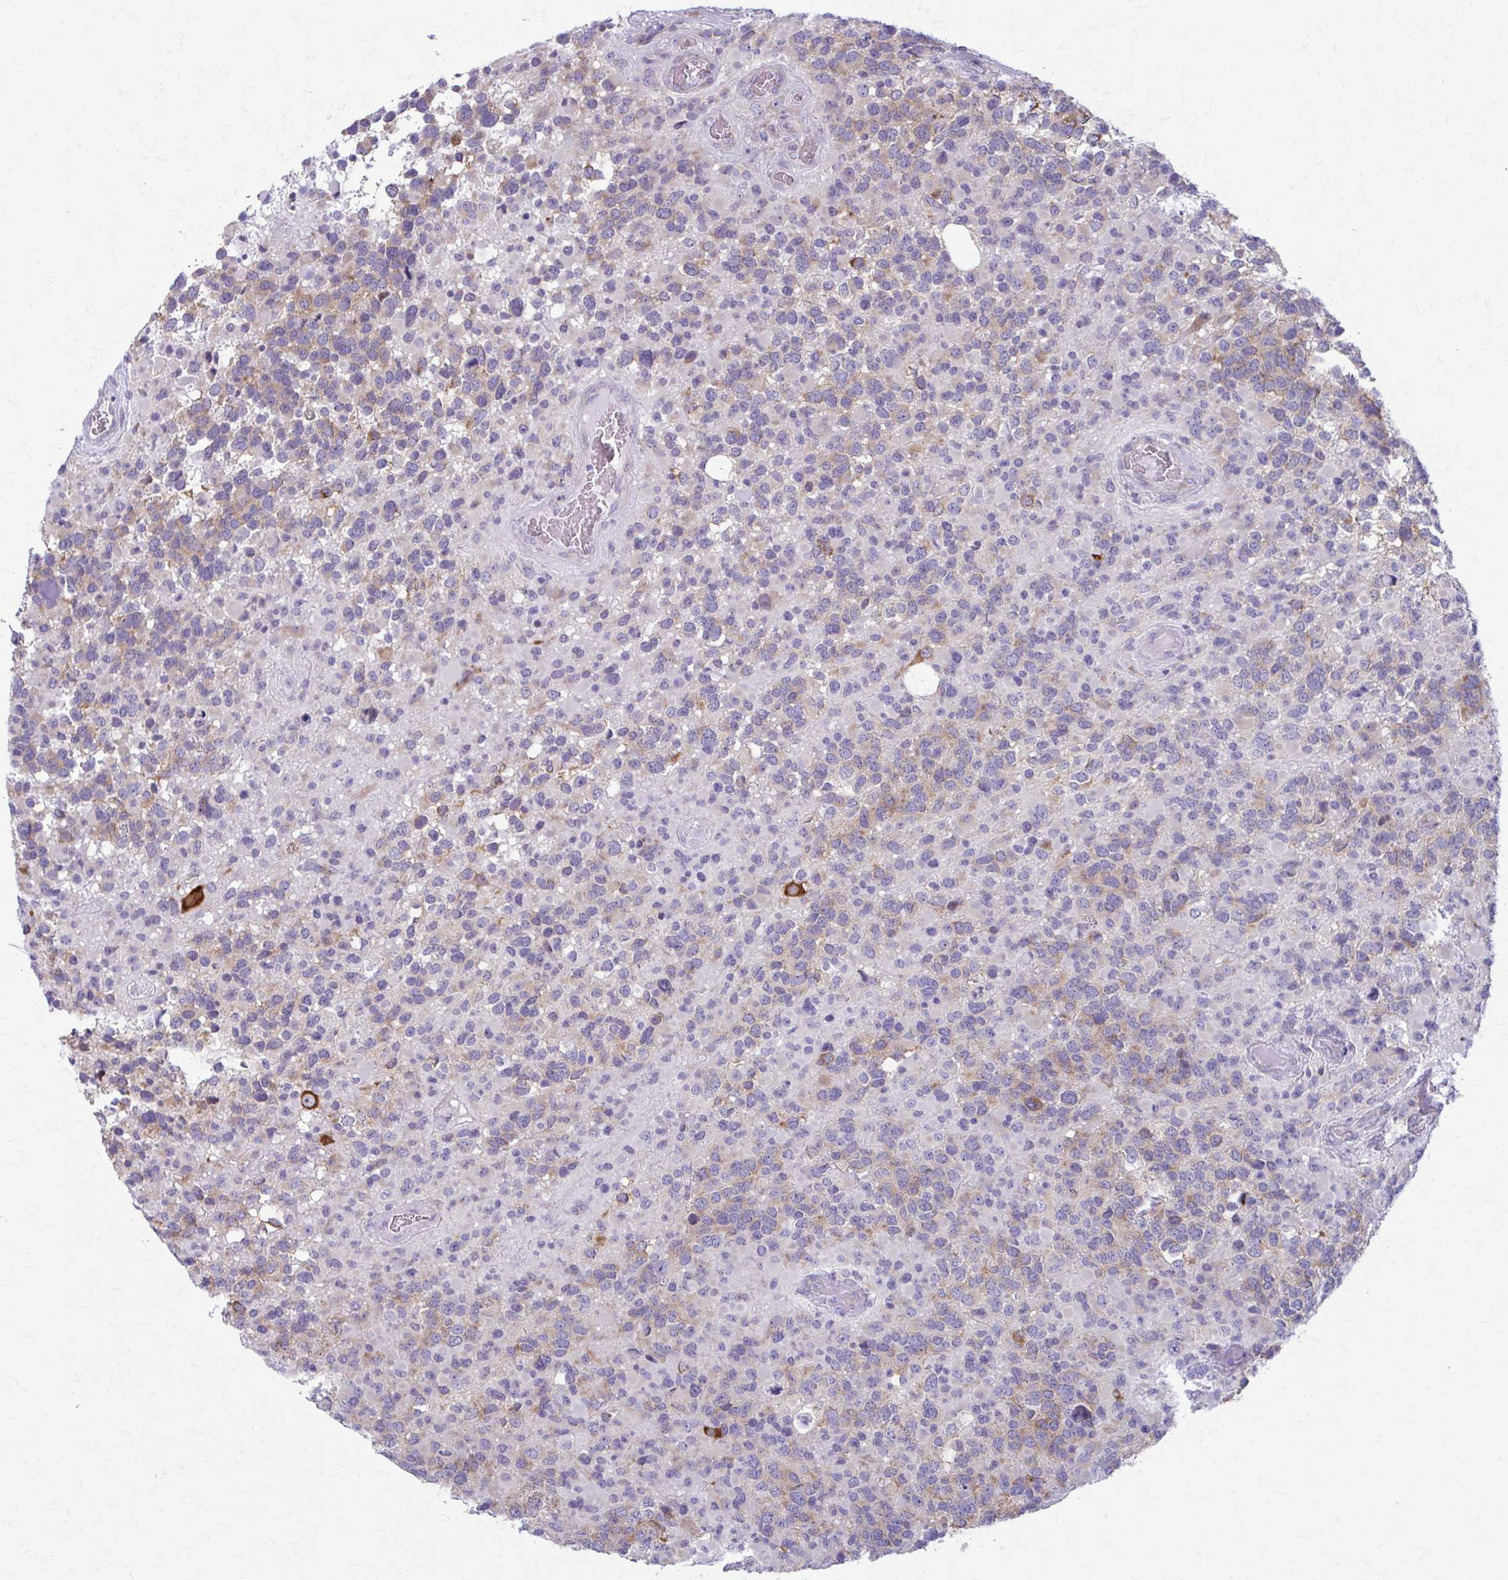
{"staining": {"intensity": "weak", "quantity": "25%-75%", "location": "cytoplasmic/membranous"}, "tissue": "glioma", "cell_type": "Tumor cells", "image_type": "cancer", "snomed": [{"axis": "morphology", "description": "Glioma, malignant, High grade"}, {"axis": "topography", "description": "Brain"}], "caption": "Immunohistochemical staining of malignant high-grade glioma displays weak cytoplasmic/membranous protein positivity in approximately 25%-75% of tumor cells.", "gene": "PRKRA", "patient": {"sex": "female", "age": 40}}